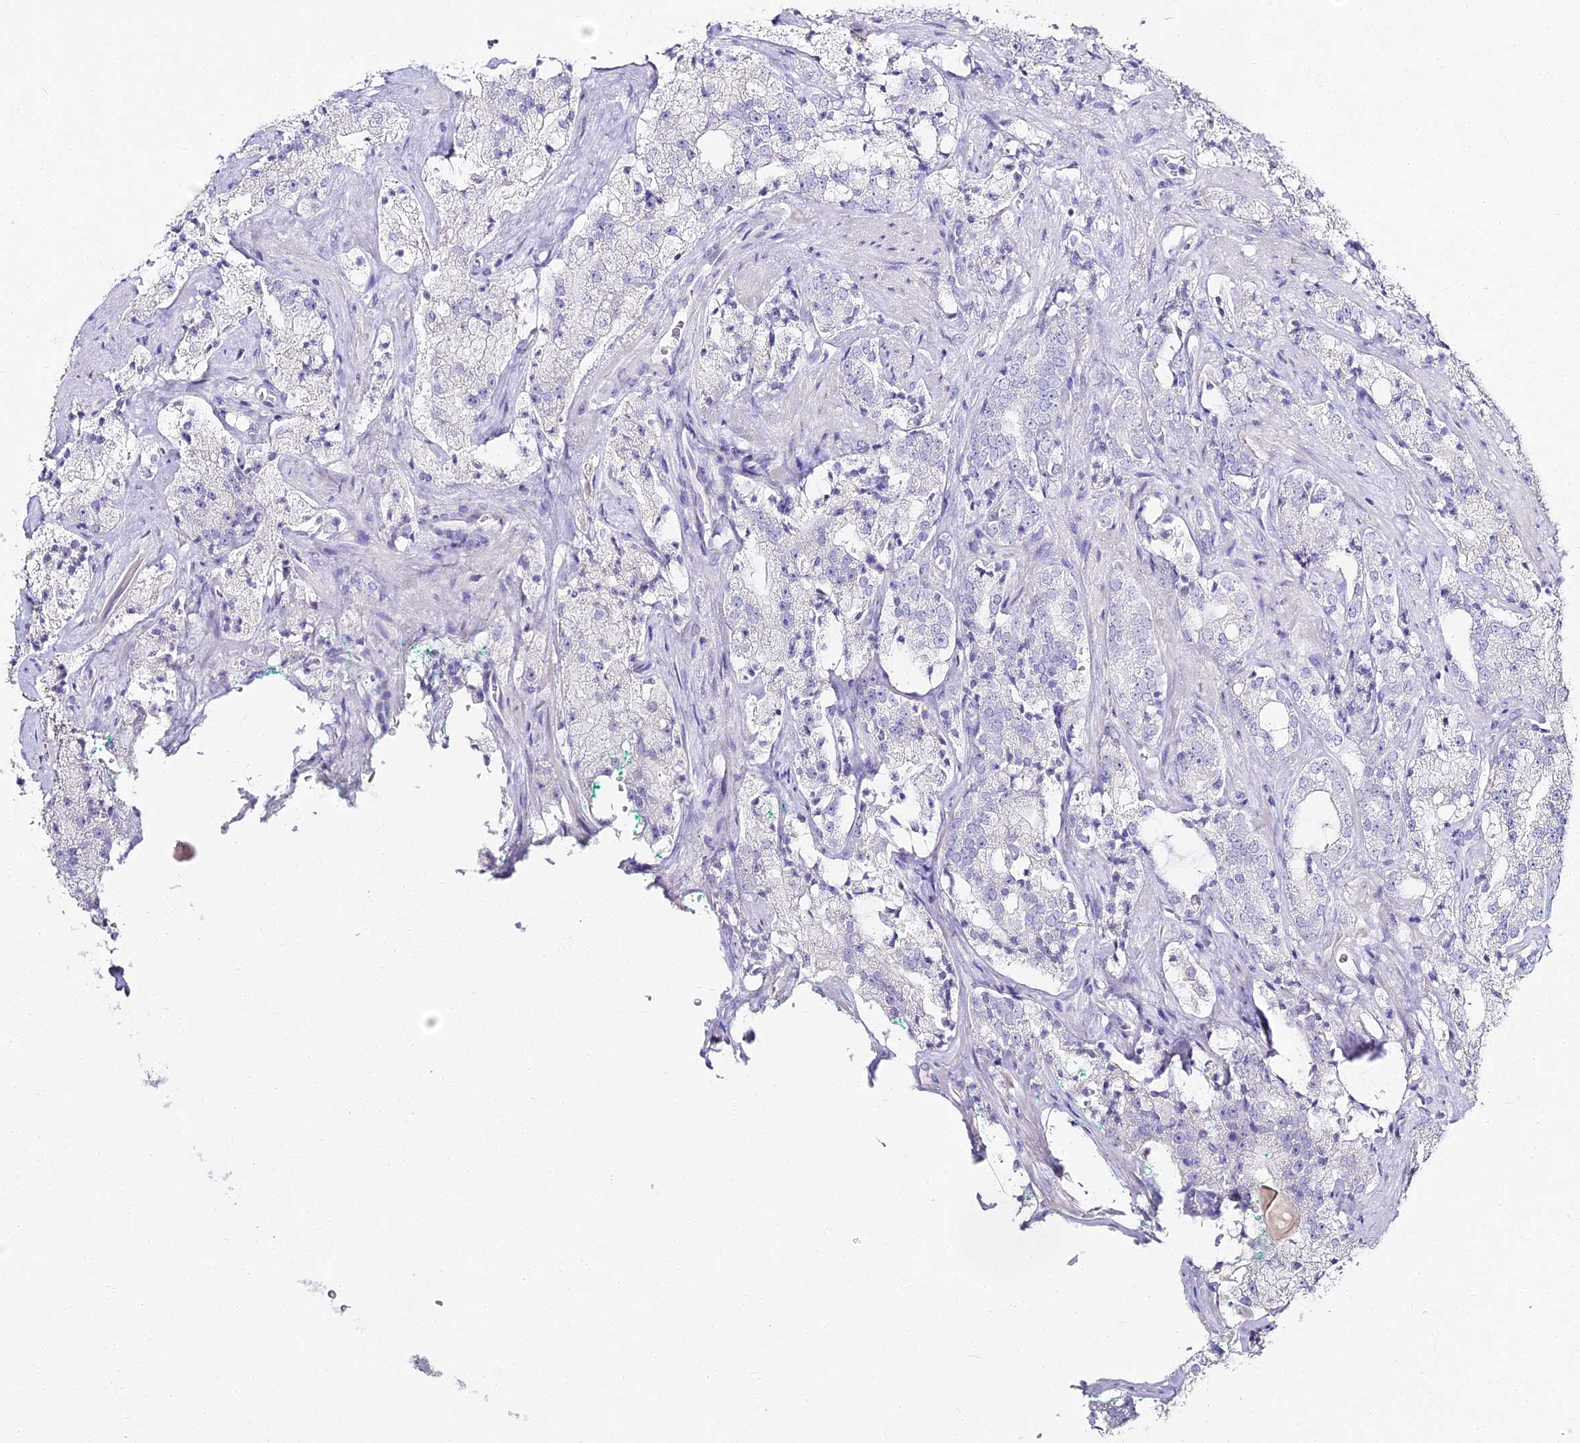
{"staining": {"intensity": "negative", "quantity": "none", "location": "none"}, "tissue": "prostate cancer", "cell_type": "Tumor cells", "image_type": "cancer", "snomed": [{"axis": "morphology", "description": "Adenocarcinoma, High grade"}, {"axis": "topography", "description": "Prostate"}], "caption": "High magnification brightfield microscopy of prostate high-grade adenocarcinoma stained with DAB (3,3'-diaminobenzidine) (brown) and counterstained with hematoxylin (blue): tumor cells show no significant staining.", "gene": "ALPG", "patient": {"sex": "male", "age": 64}}